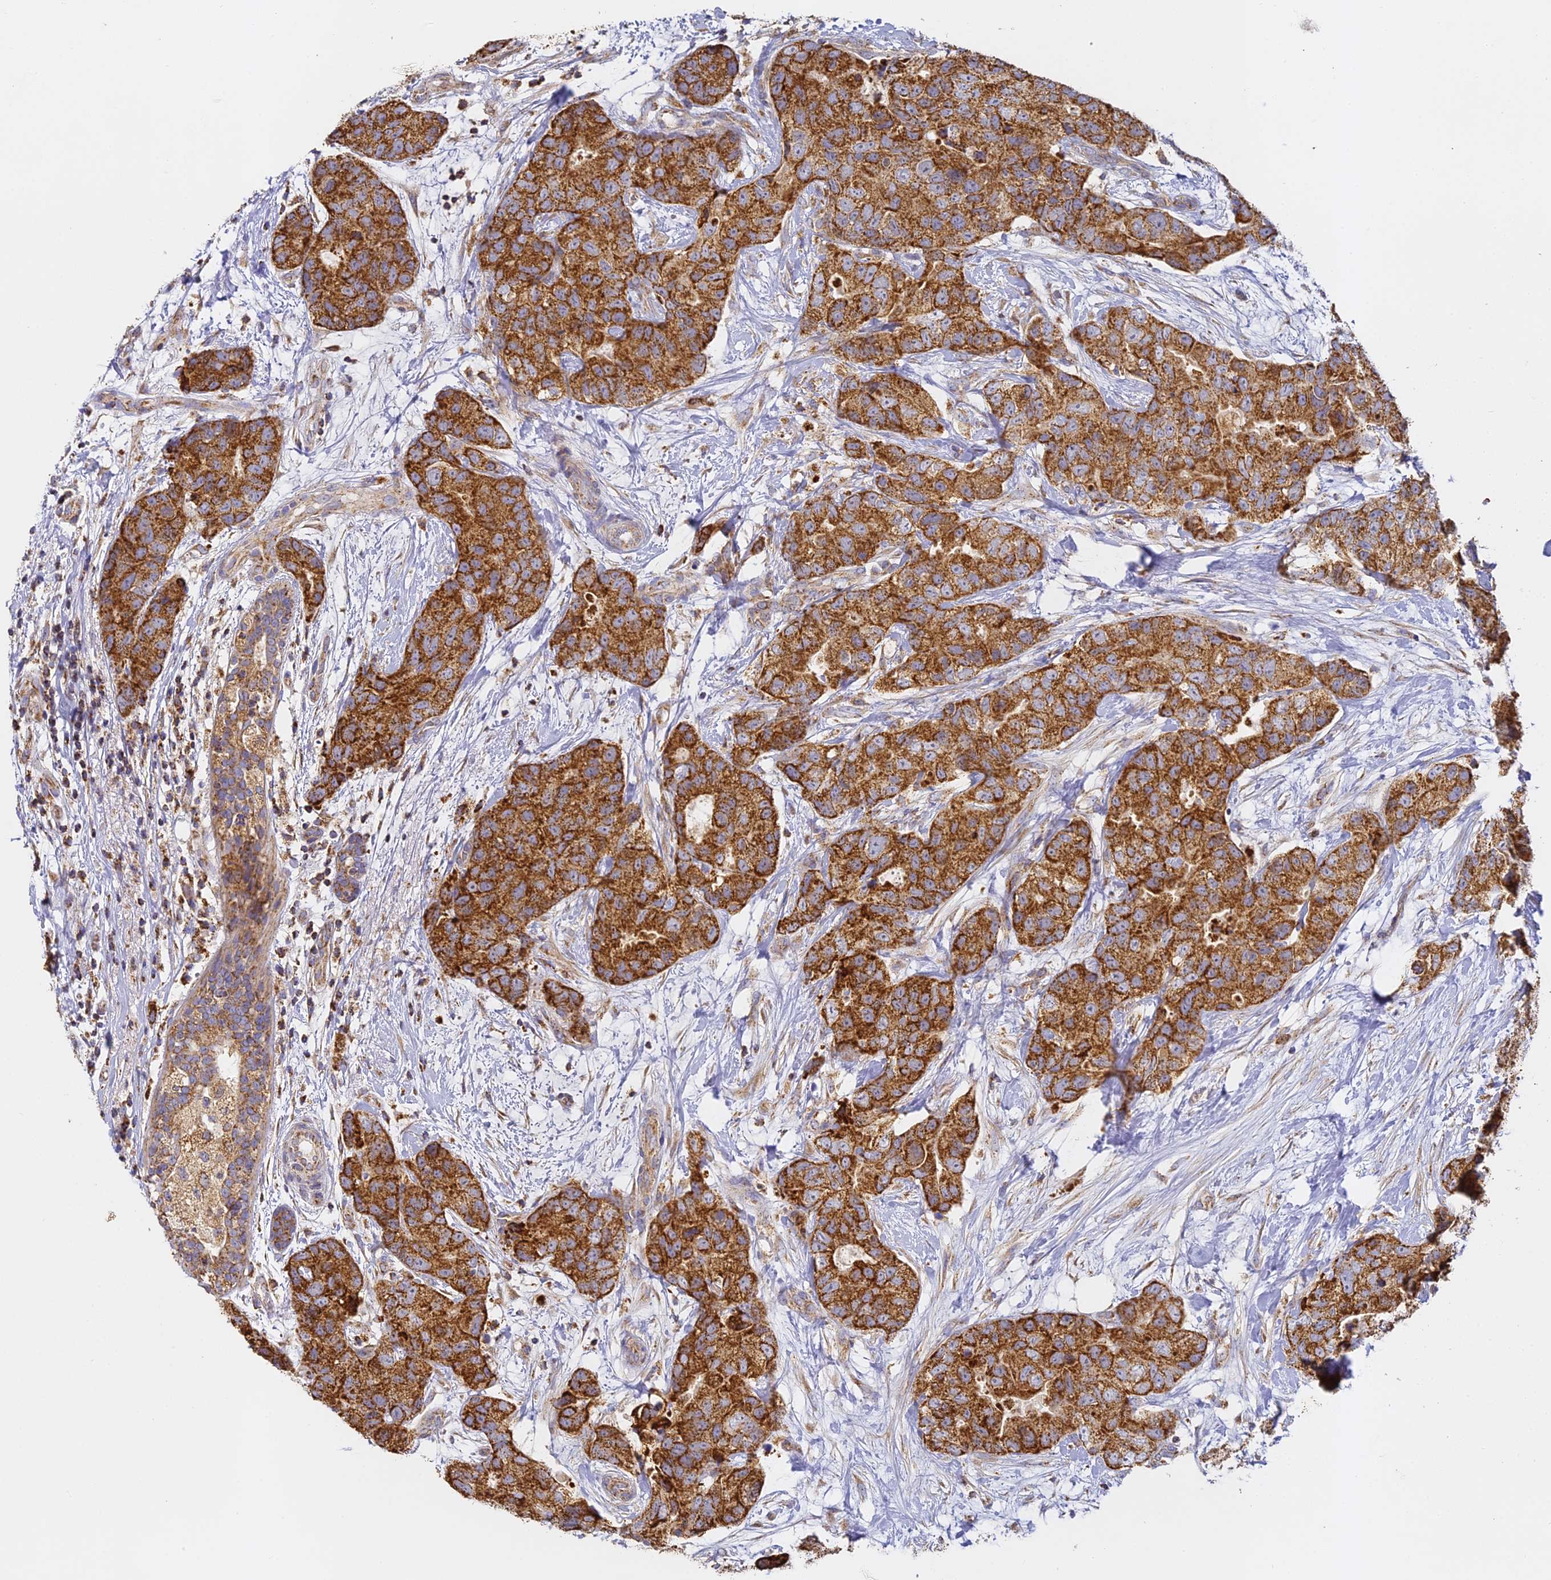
{"staining": {"intensity": "strong", "quantity": ">75%", "location": "cytoplasmic/membranous"}, "tissue": "breast cancer", "cell_type": "Tumor cells", "image_type": "cancer", "snomed": [{"axis": "morphology", "description": "Duct carcinoma"}, {"axis": "topography", "description": "Breast"}], "caption": "Protein expression analysis of breast cancer (intraductal carcinoma) shows strong cytoplasmic/membranous staining in approximately >75% of tumor cells.", "gene": "DONSON", "patient": {"sex": "female", "age": 62}}